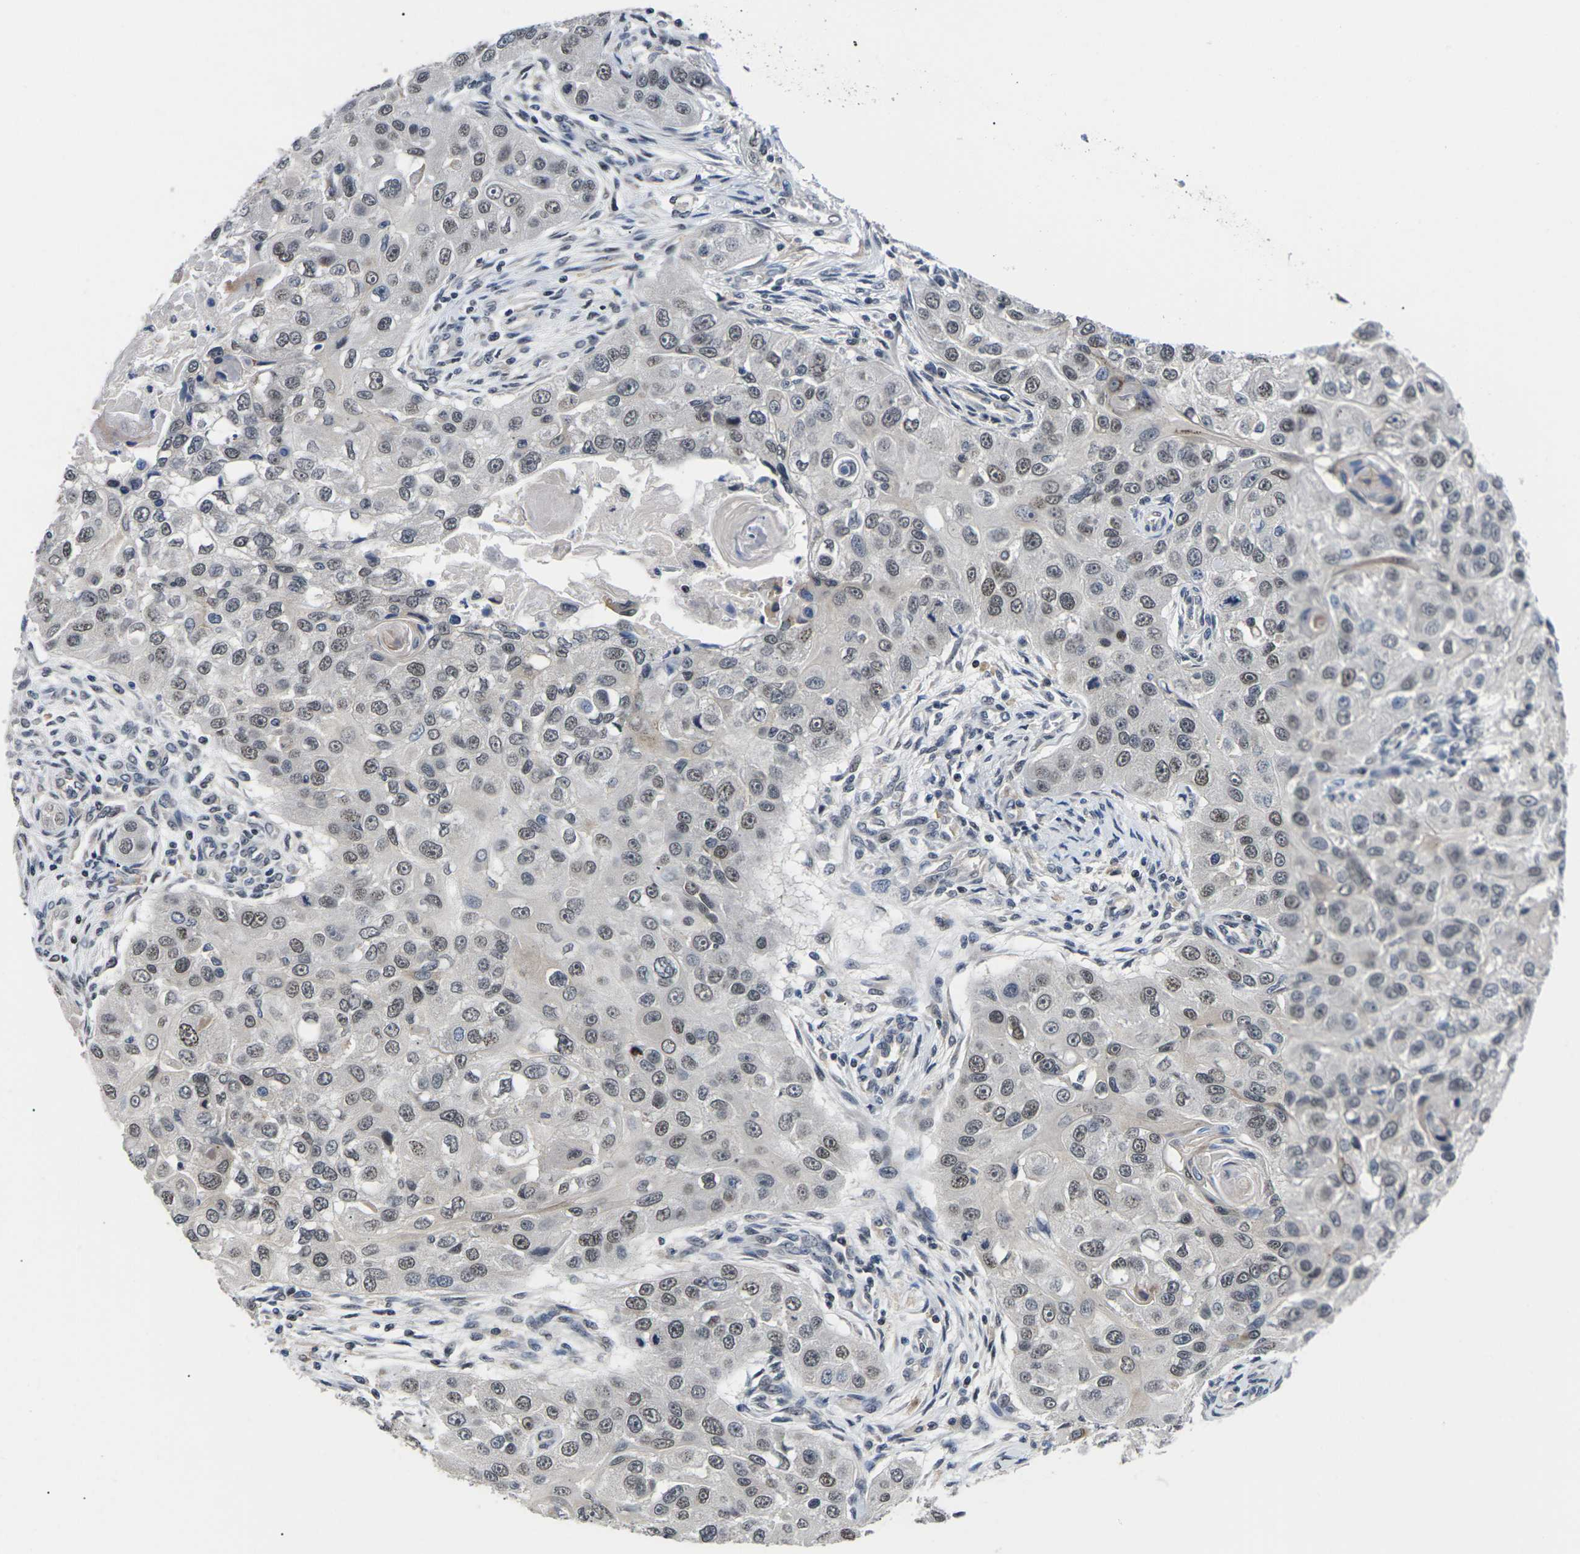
{"staining": {"intensity": "weak", "quantity": "<25%", "location": "nuclear"}, "tissue": "head and neck cancer", "cell_type": "Tumor cells", "image_type": "cancer", "snomed": [{"axis": "morphology", "description": "Normal tissue, NOS"}, {"axis": "morphology", "description": "Squamous cell carcinoma, NOS"}, {"axis": "topography", "description": "Skeletal muscle"}, {"axis": "topography", "description": "Head-Neck"}], "caption": "IHC of human head and neck cancer shows no staining in tumor cells.", "gene": "ST6GAL2", "patient": {"sex": "male", "age": 51}}